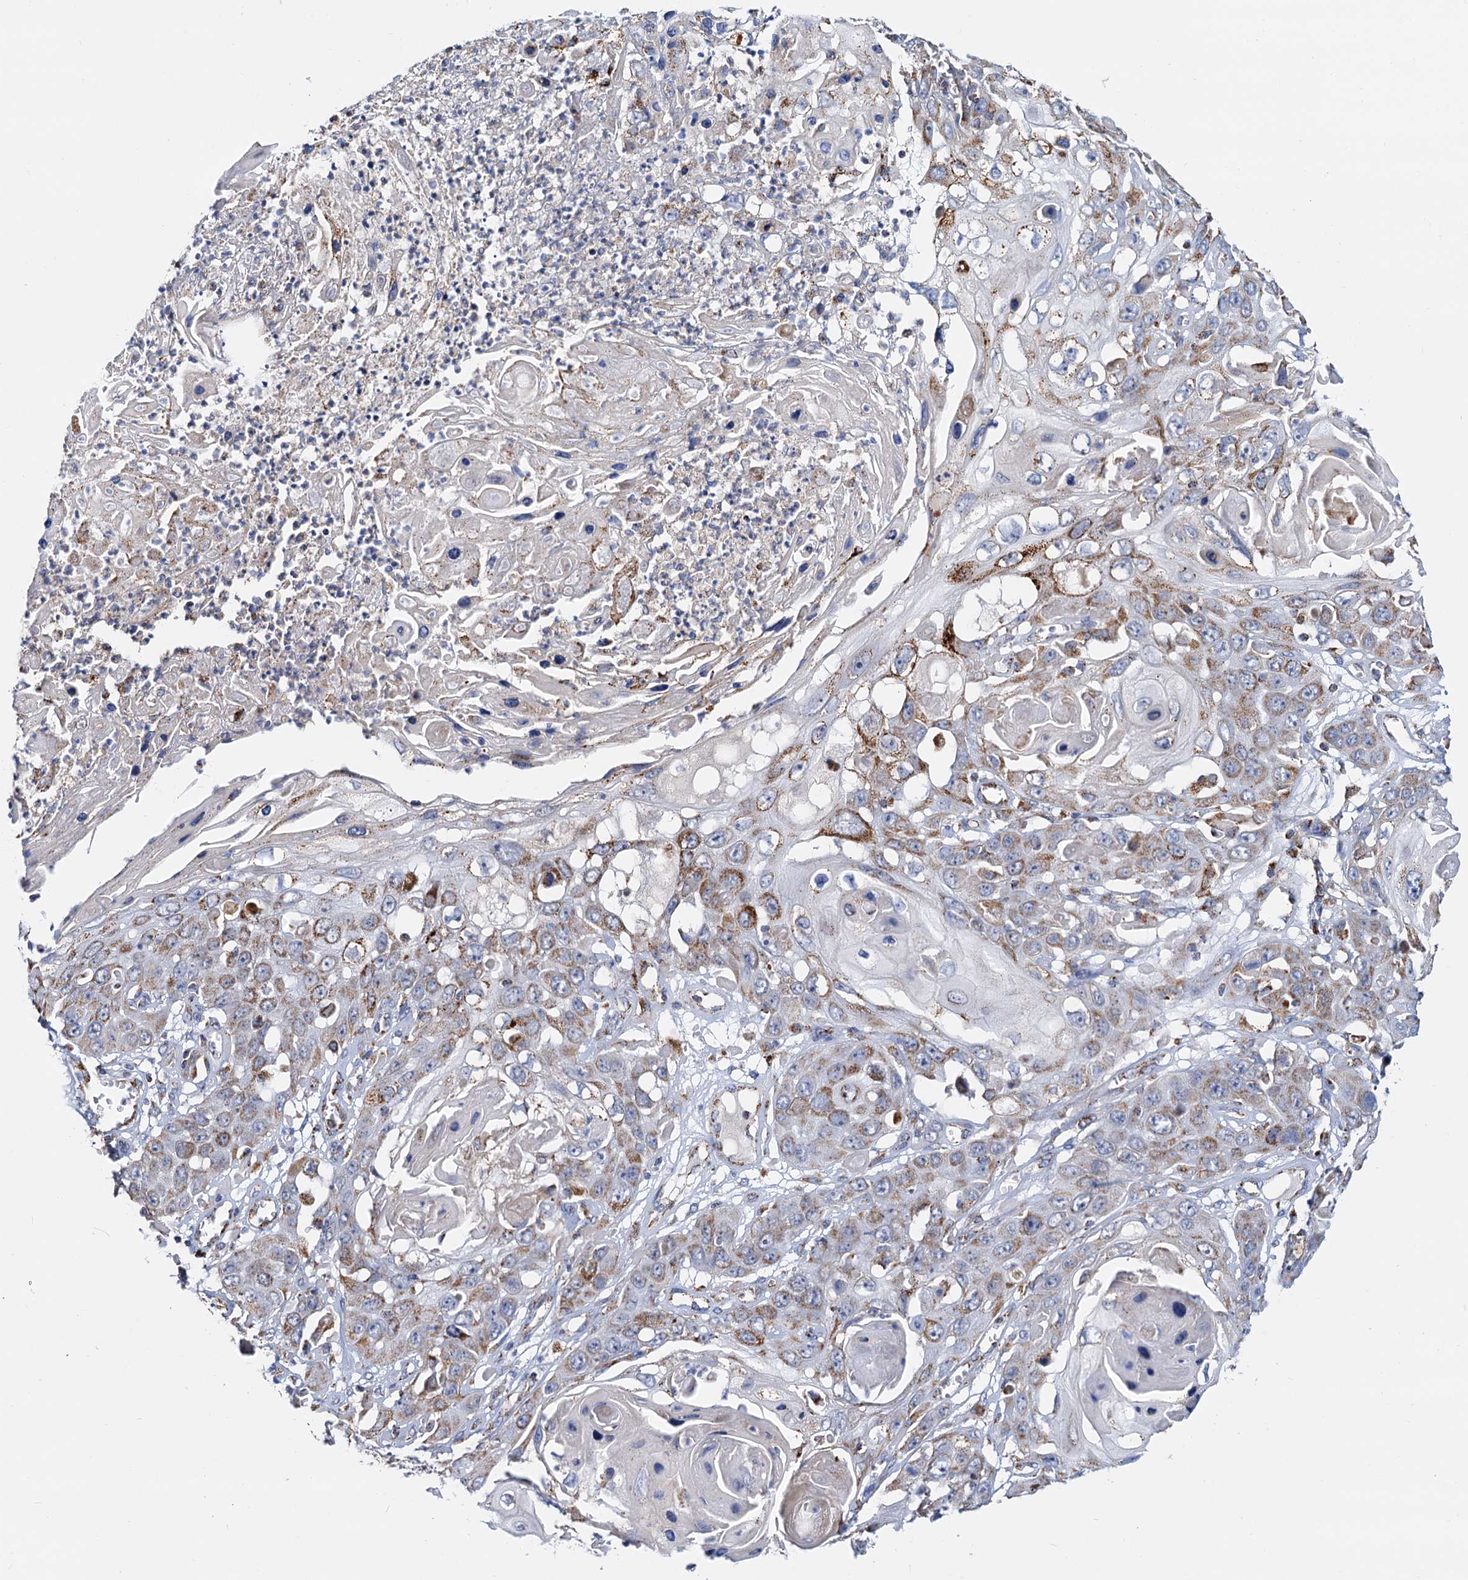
{"staining": {"intensity": "moderate", "quantity": ">75%", "location": "cytoplasmic/membranous"}, "tissue": "skin cancer", "cell_type": "Tumor cells", "image_type": "cancer", "snomed": [{"axis": "morphology", "description": "Squamous cell carcinoma, NOS"}, {"axis": "topography", "description": "Skin"}], "caption": "Skin cancer tissue displays moderate cytoplasmic/membranous expression in approximately >75% of tumor cells (DAB = brown stain, brightfield microscopy at high magnification).", "gene": "C2CD3", "patient": {"sex": "male", "age": 55}}